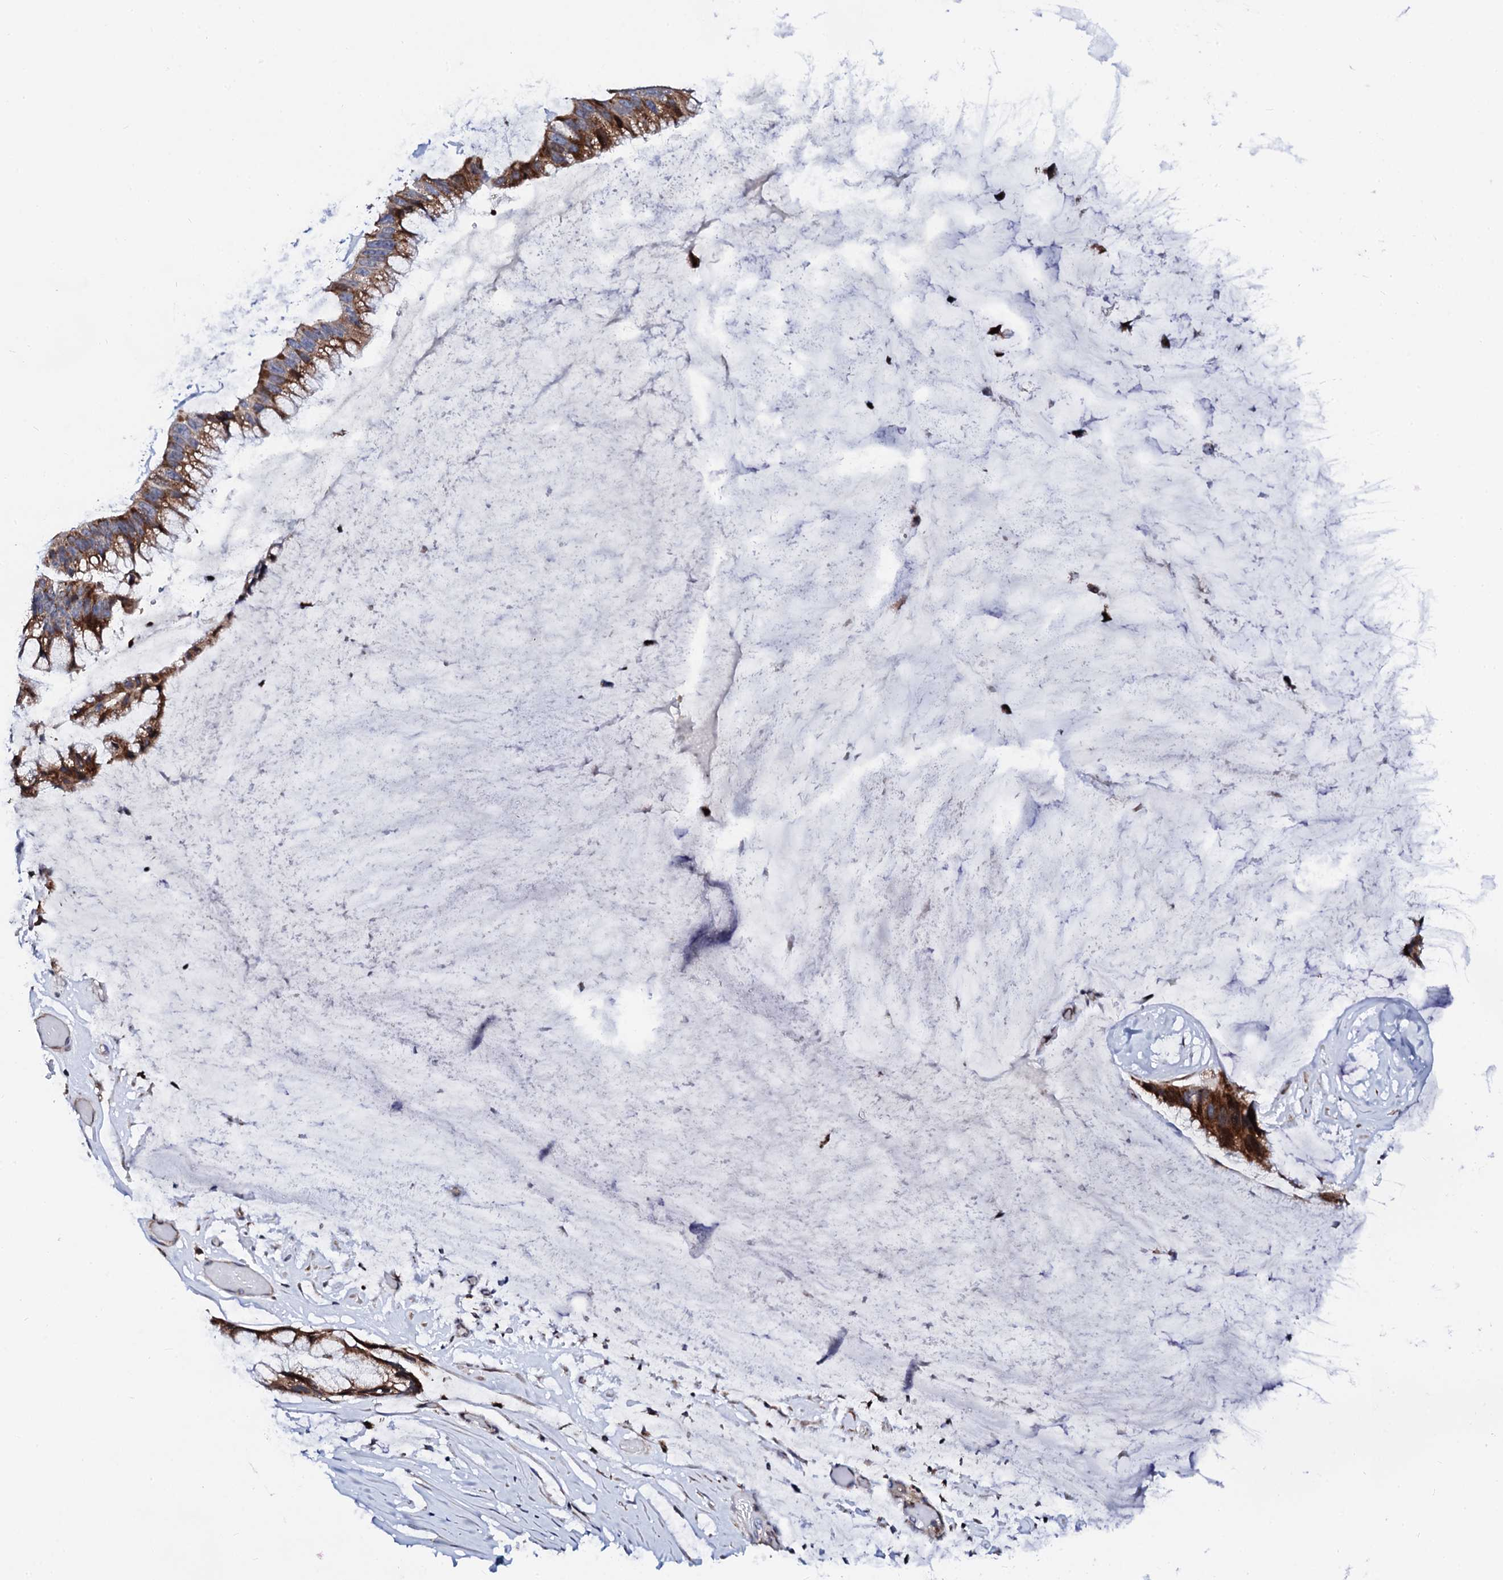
{"staining": {"intensity": "moderate", "quantity": ">75%", "location": "cytoplasmic/membranous"}, "tissue": "ovarian cancer", "cell_type": "Tumor cells", "image_type": "cancer", "snomed": [{"axis": "morphology", "description": "Cystadenocarcinoma, mucinous, NOS"}, {"axis": "topography", "description": "Ovary"}], "caption": "This image shows immunohistochemistry staining of human ovarian cancer, with medium moderate cytoplasmic/membranous positivity in about >75% of tumor cells.", "gene": "TCIRG1", "patient": {"sex": "female", "age": 39}}